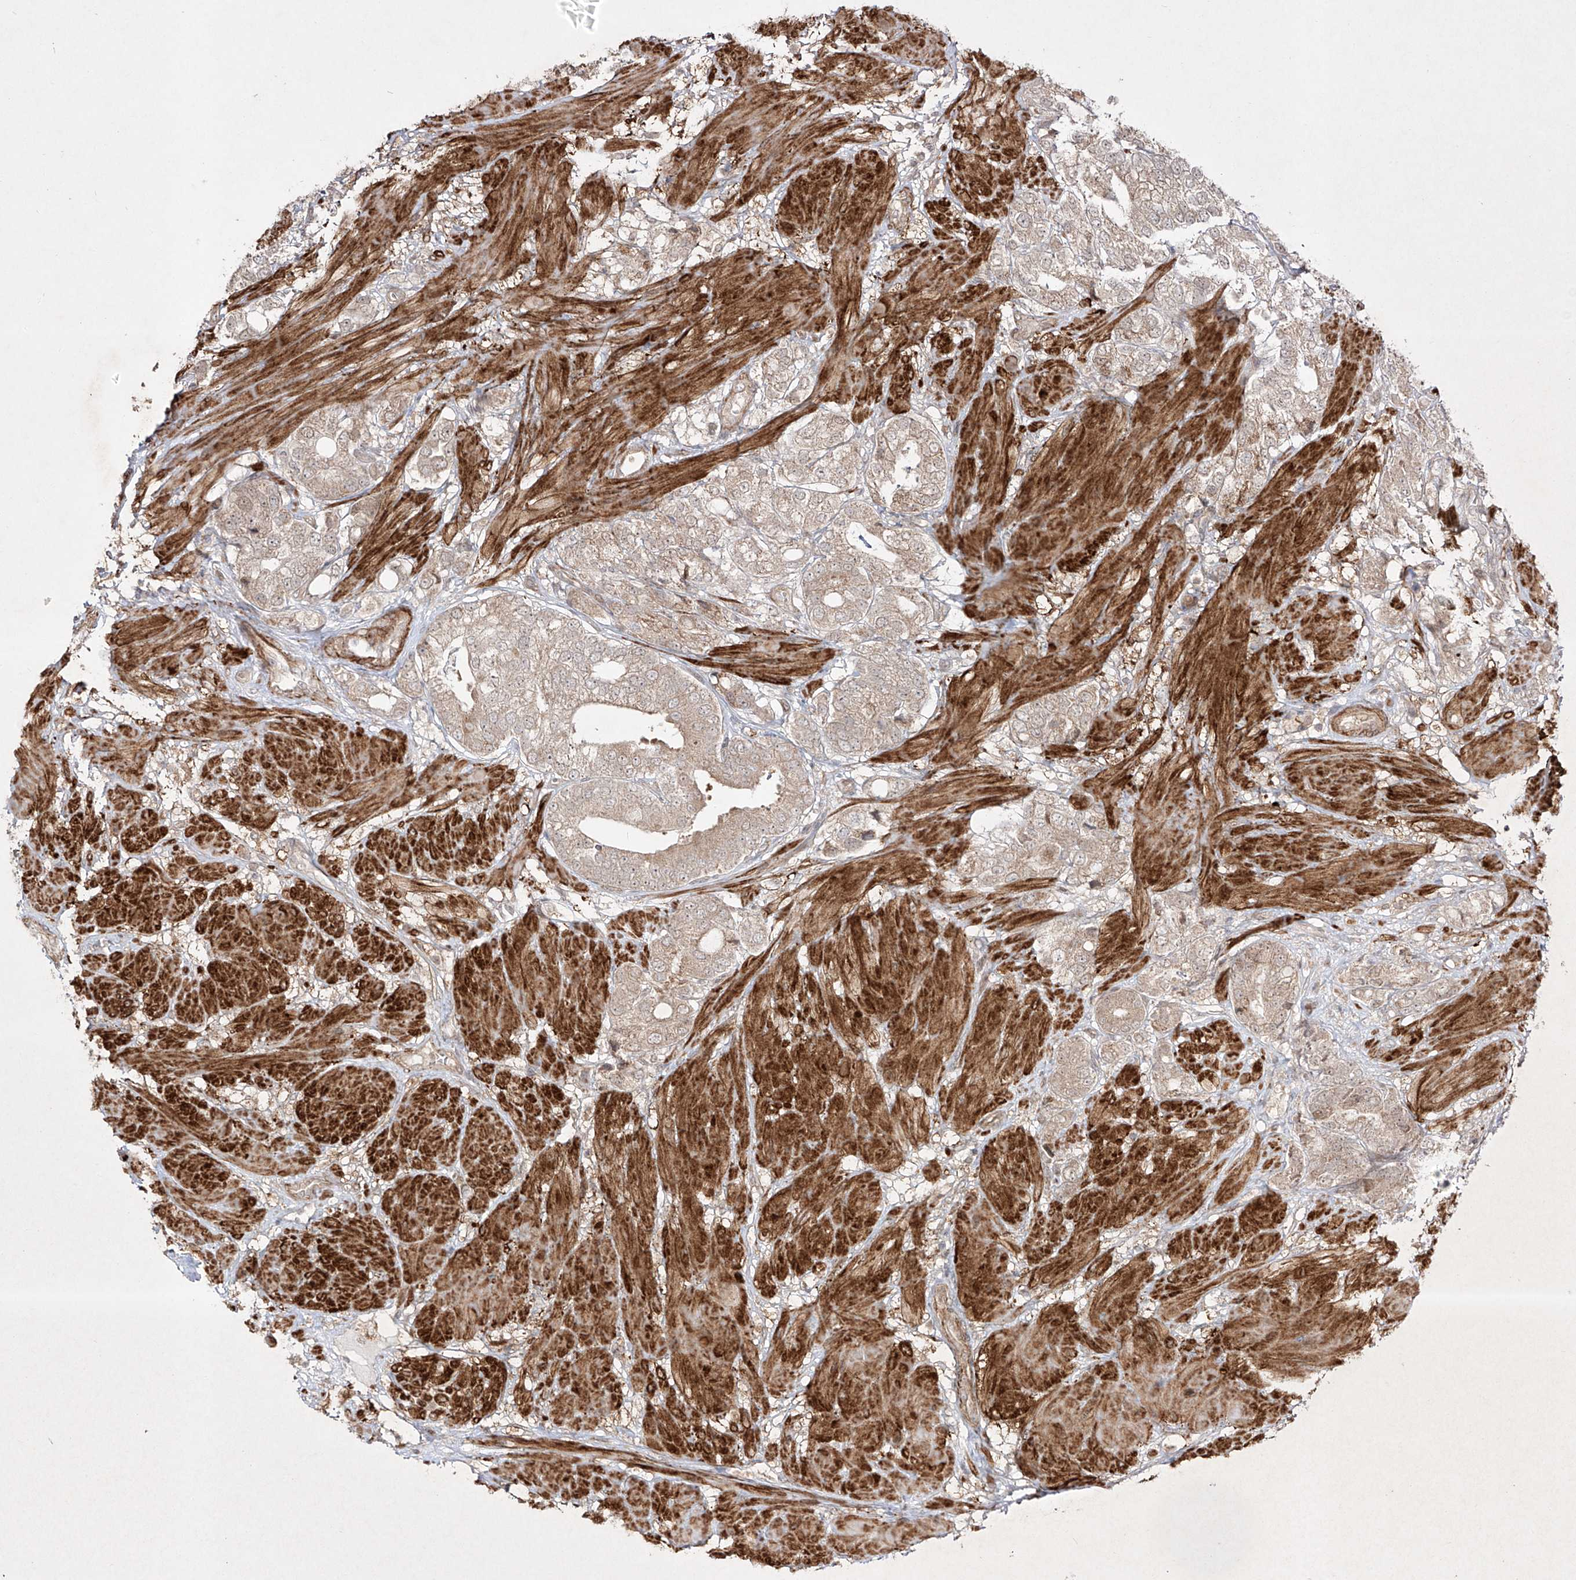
{"staining": {"intensity": "weak", "quantity": "25%-75%", "location": "cytoplasmic/membranous"}, "tissue": "prostate cancer", "cell_type": "Tumor cells", "image_type": "cancer", "snomed": [{"axis": "morphology", "description": "Adenocarcinoma, High grade"}, {"axis": "topography", "description": "Prostate"}], "caption": "A micrograph showing weak cytoplasmic/membranous staining in about 25%-75% of tumor cells in prostate cancer (adenocarcinoma (high-grade)), as visualized by brown immunohistochemical staining.", "gene": "KDM1B", "patient": {"sex": "male", "age": 50}}